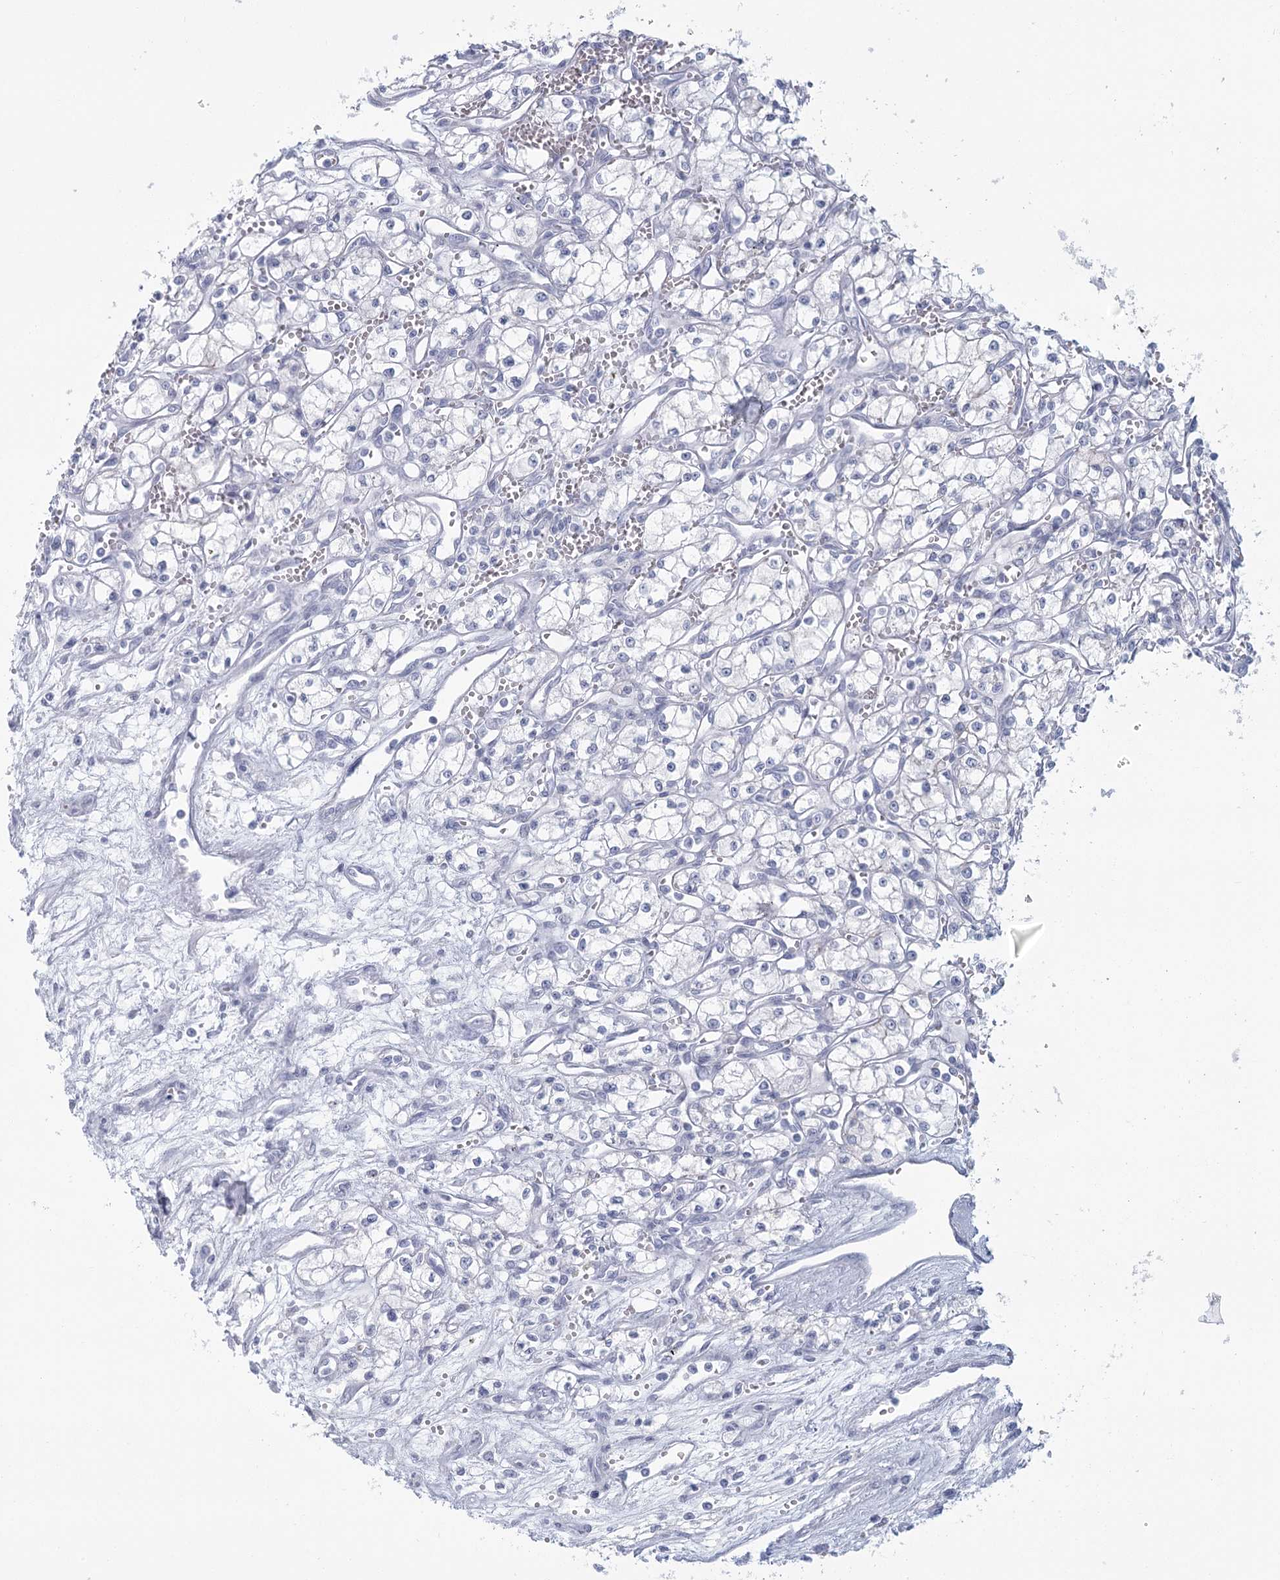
{"staining": {"intensity": "negative", "quantity": "none", "location": "none"}, "tissue": "renal cancer", "cell_type": "Tumor cells", "image_type": "cancer", "snomed": [{"axis": "morphology", "description": "Adenocarcinoma, NOS"}, {"axis": "topography", "description": "Kidney"}], "caption": "Tumor cells are negative for brown protein staining in renal cancer. Nuclei are stained in blue.", "gene": "WNT8B", "patient": {"sex": "male", "age": 59}}